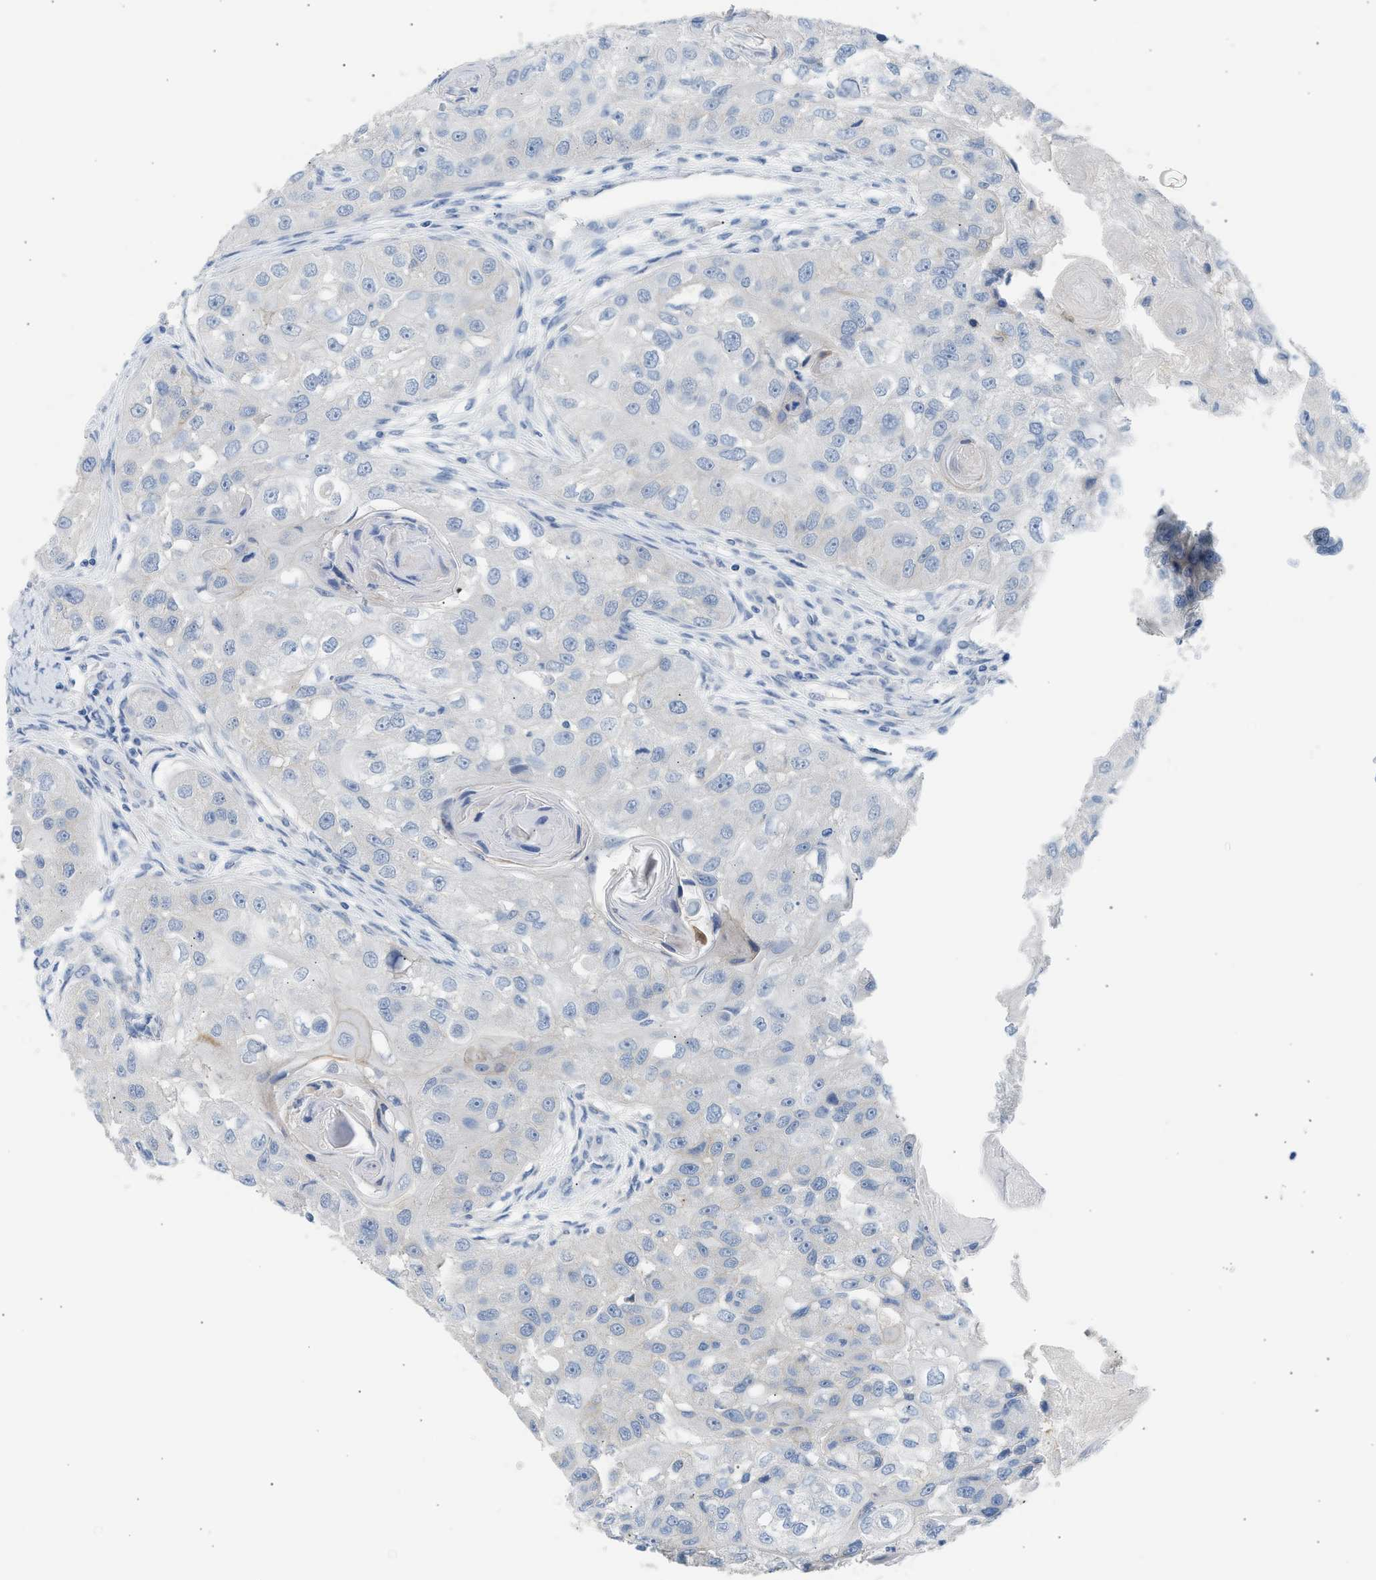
{"staining": {"intensity": "negative", "quantity": "none", "location": "none"}, "tissue": "head and neck cancer", "cell_type": "Tumor cells", "image_type": "cancer", "snomed": [{"axis": "morphology", "description": "Normal tissue, NOS"}, {"axis": "morphology", "description": "Squamous cell carcinoma, NOS"}, {"axis": "topography", "description": "Skeletal muscle"}, {"axis": "topography", "description": "Head-Neck"}], "caption": "Head and neck cancer was stained to show a protein in brown. There is no significant expression in tumor cells. (Stains: DAB immunohistochemistry with hematoxylin counter stain, Microscopy: brightfield microscopy at high magnification).", "gene": "ERBB2", "patient": {"sex": "male", "age": 51}}